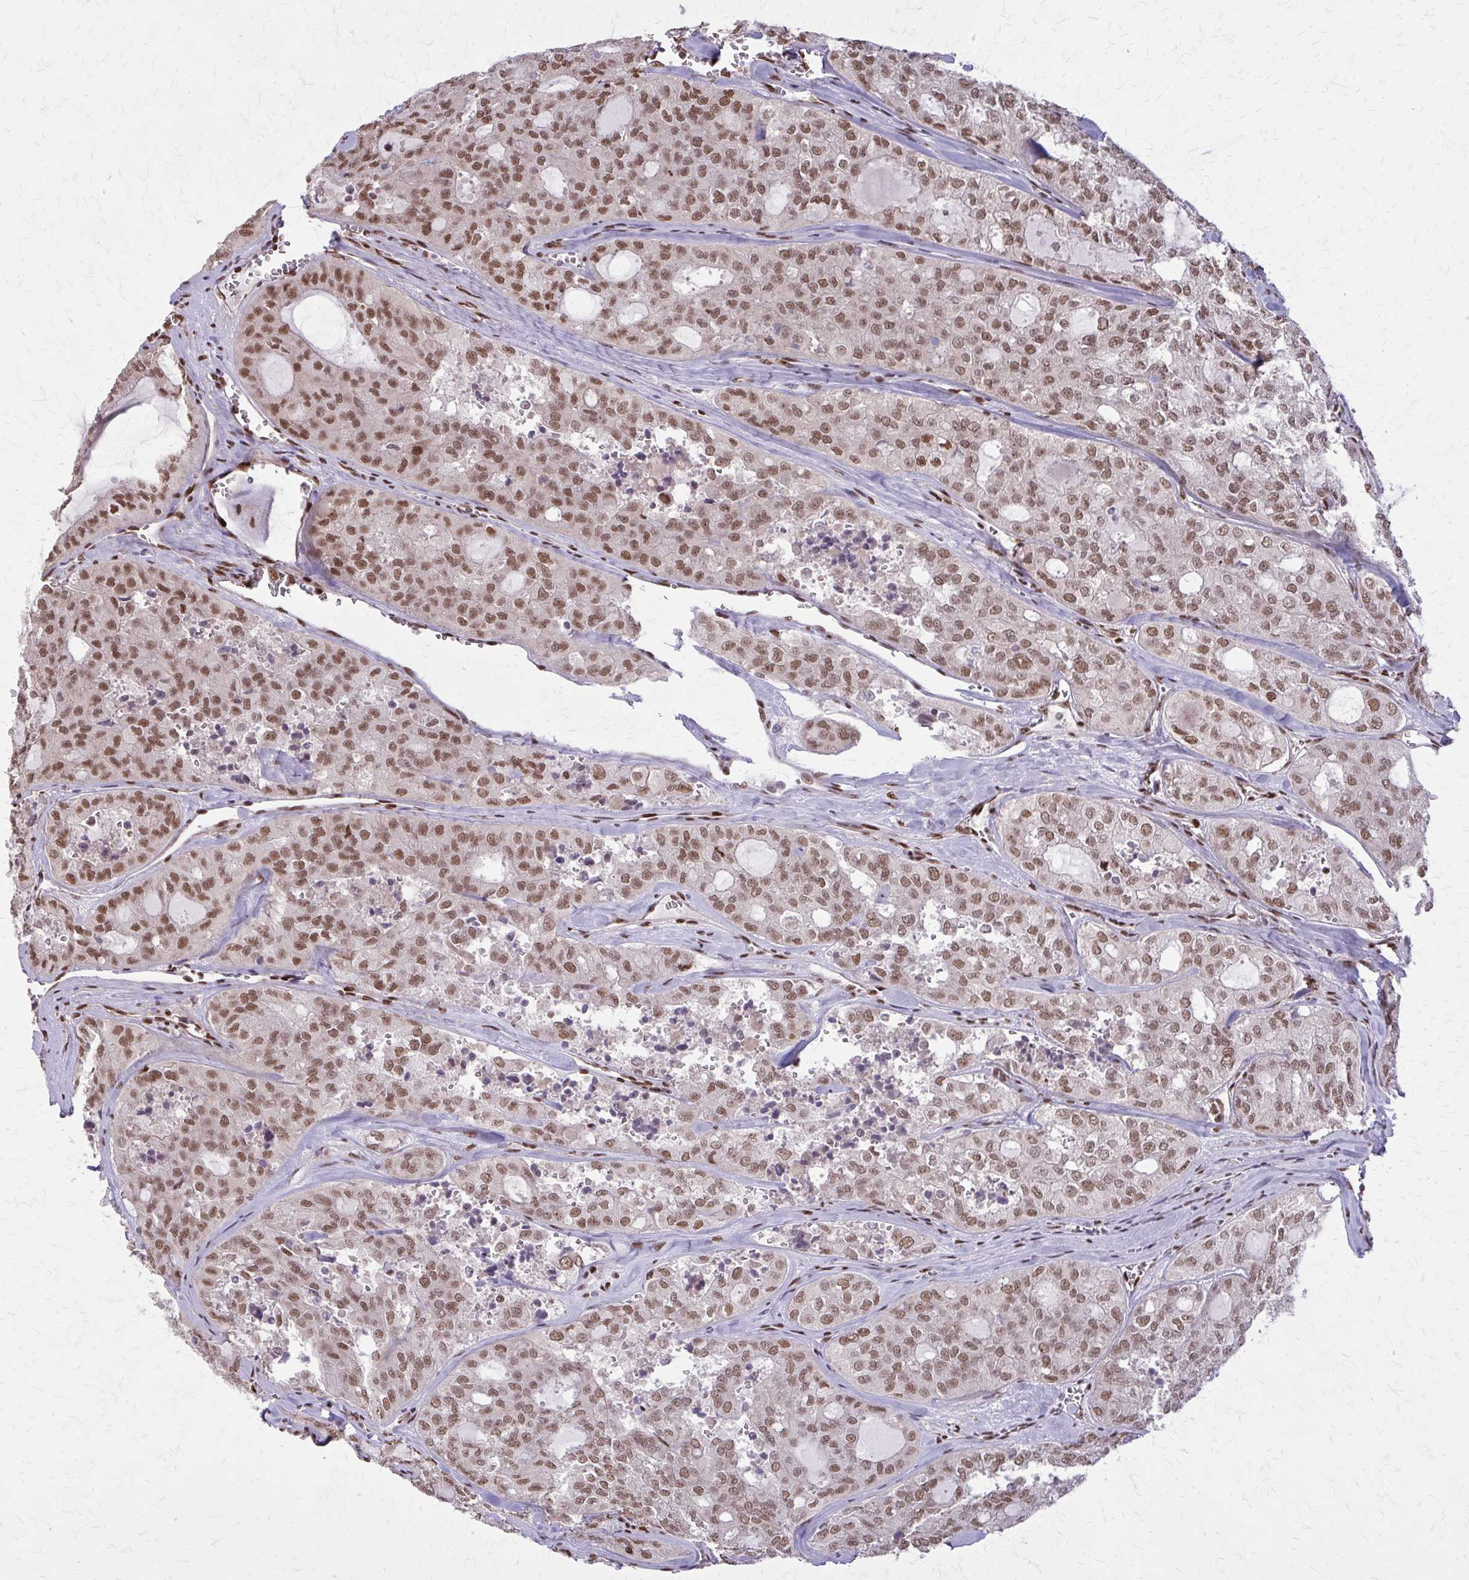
{"staining": {"intensity": "moderate", "quantity": ">75%", "location": "nuclear"}, "tissue": "thyroid cancer", "cell_type": "Tumor cells", "image_type": "cancer", "snomed": [{"axis": "morphology", "description": "Follicular adenoma carcinoma, NOS"}, {"axis": "topography", "description": "Thyroid gland"}], "caption": "Protein staining of thyroid cancer tissue demonstrates moderate nuclear expression in about >75% of tumor cells. (Brightfield microscopy of DAB IHC at high magnification).", "gene": "TTF1", "patient": {"sex": "male", "age": 75}}